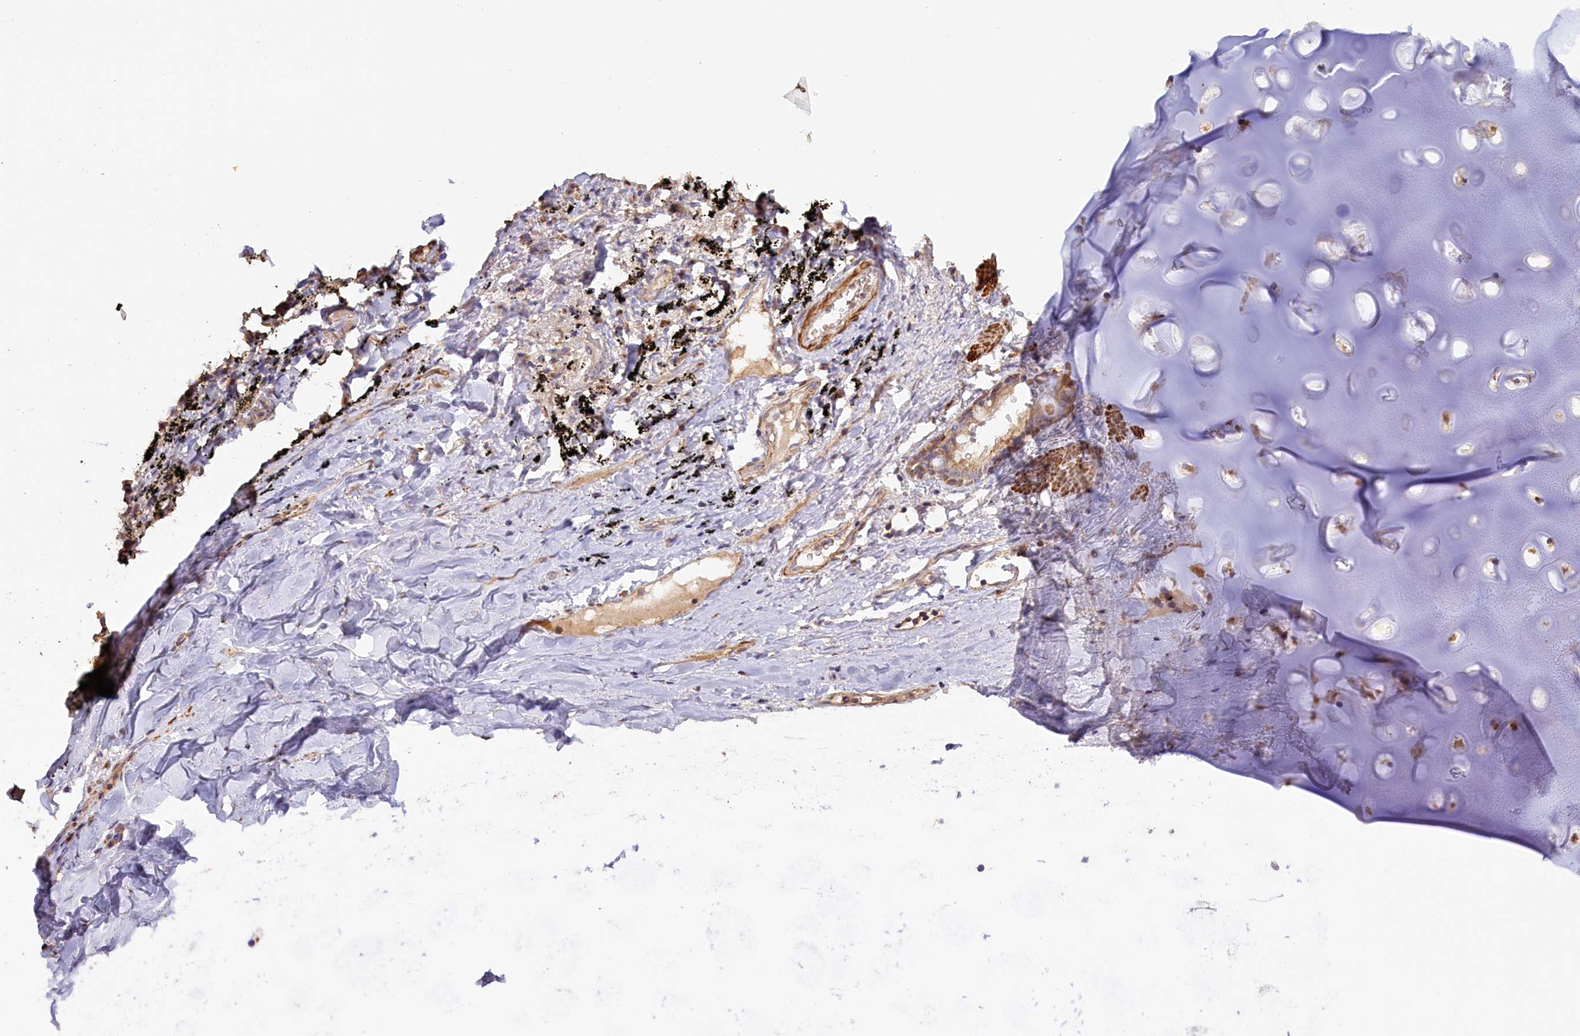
{"staining": {"intensity": "negative", "quantity": "none", "location": "none"}, "tissue": "adipose tissue", "cell_type": "Adipocytes", "image_type": "normal", "snomed": [{"axis": "morphology", "description": "Normal tissue, NOS"}, {"axis": "topography", "description": "Lymph node"}, {"axis": "topography", "description": "Bronchus"}], "caption": "This is an IHC image of unremarkable human adipose tissue. There is no expression in adipocytes.", "gene": "TANGO6", "patient": {"sex": "male", "age": 63}}